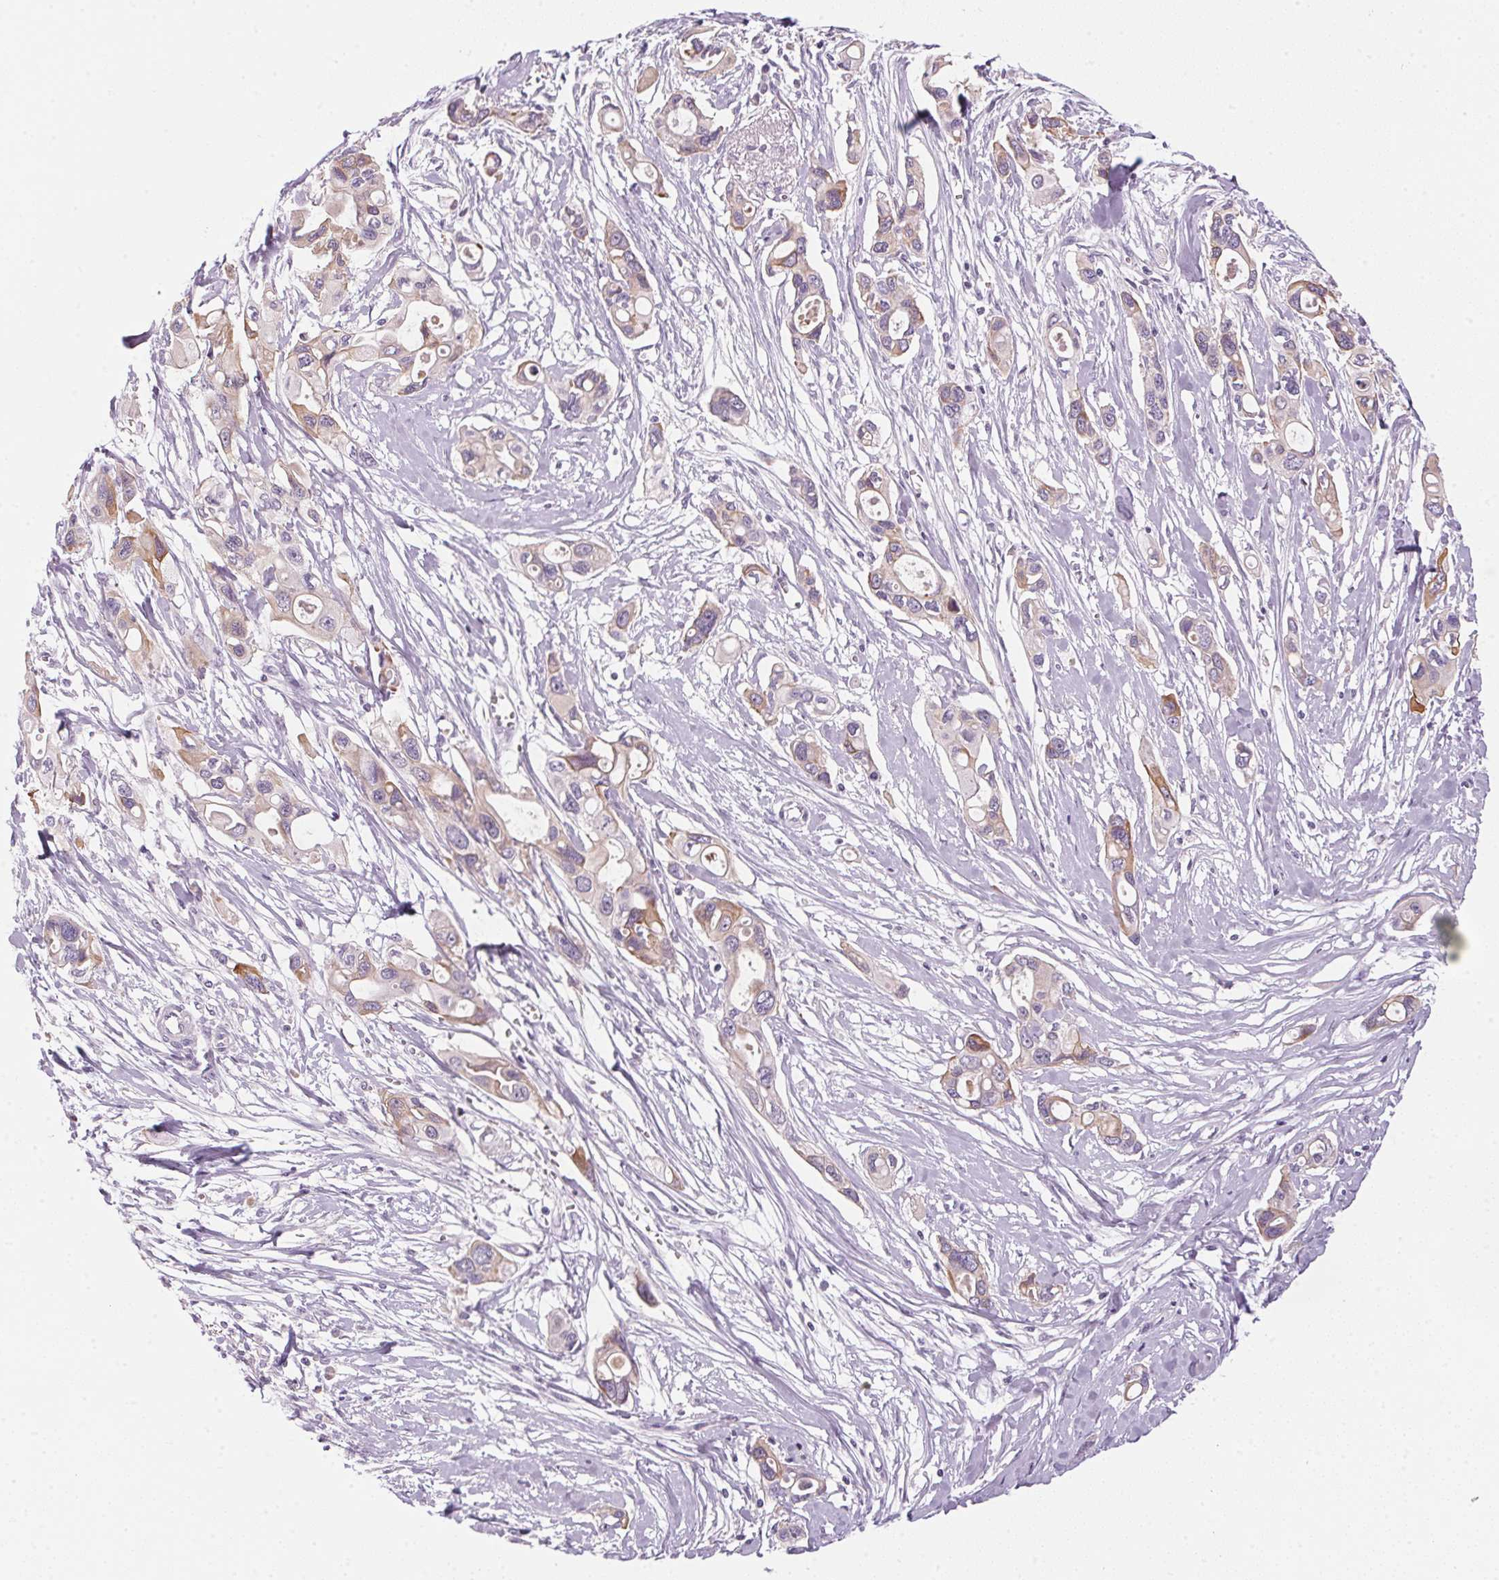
{"staining": {"intensity": "weak", "quantity": "25%-75%", "location": "cytoplasmic/membranous"}, "tissue": "pancreatic cancer", "cell_type": "Tumor cells", "image_type": "cancer", "snomed": [{"axis": "morphology", "description": "Adenocarcinoma, NOS"}, {"axis": "topography", "description": "Pancreas"}], "caption": "Immunohistochemical staining of pancreatic adenocarcinoma reveals low levels of weak cytoplasmic/membranous protein expression in approximately 25%-75% of tumor cells. The staining was performed using DAB to visualize the protein expression in brown, while the nuclei were stained in blue with hematoxylin (Magnification: 20x).", "gene": "ECPAS", "patient": {"sex": "male", "age": 60}}